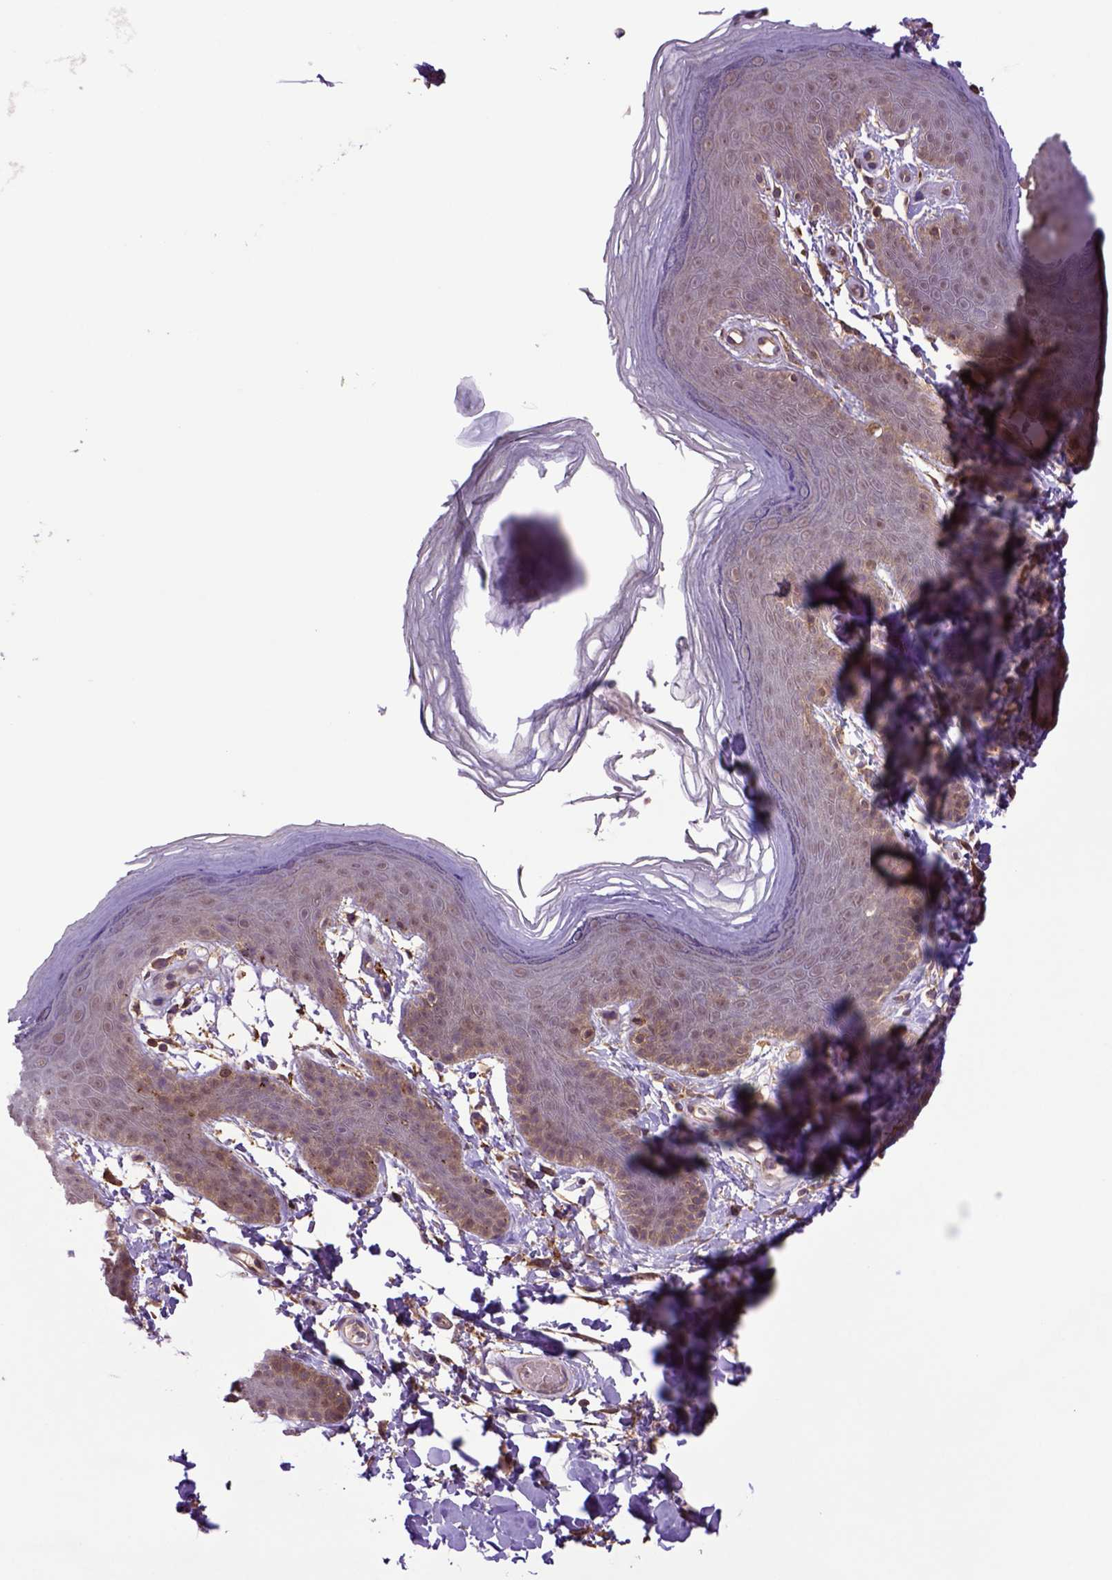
{"staining": {"intensity": "moderate", "quantity": "25%-75%", "location": "cytoplasmic/membranous"}, "tissue": "skin", "cell_type": "Epidermal cells", "image_type": "normal", "snomed": [{"axis": "morphology", "description": "Normal tissue, NOS"}, {"axis": "topography", "description": "Anal"}], "caption": "Immunohistochemical staining of benign skin exhibits 25%-75% levels of moderate cytoplasmic/membranous protein expression in about 25%-75% of epidermal cells. (Brightfield microscopy of DAB IHC at high magnification).", "gene": "HSPBP1", "patient": {"sex": "male", "age": 53}}